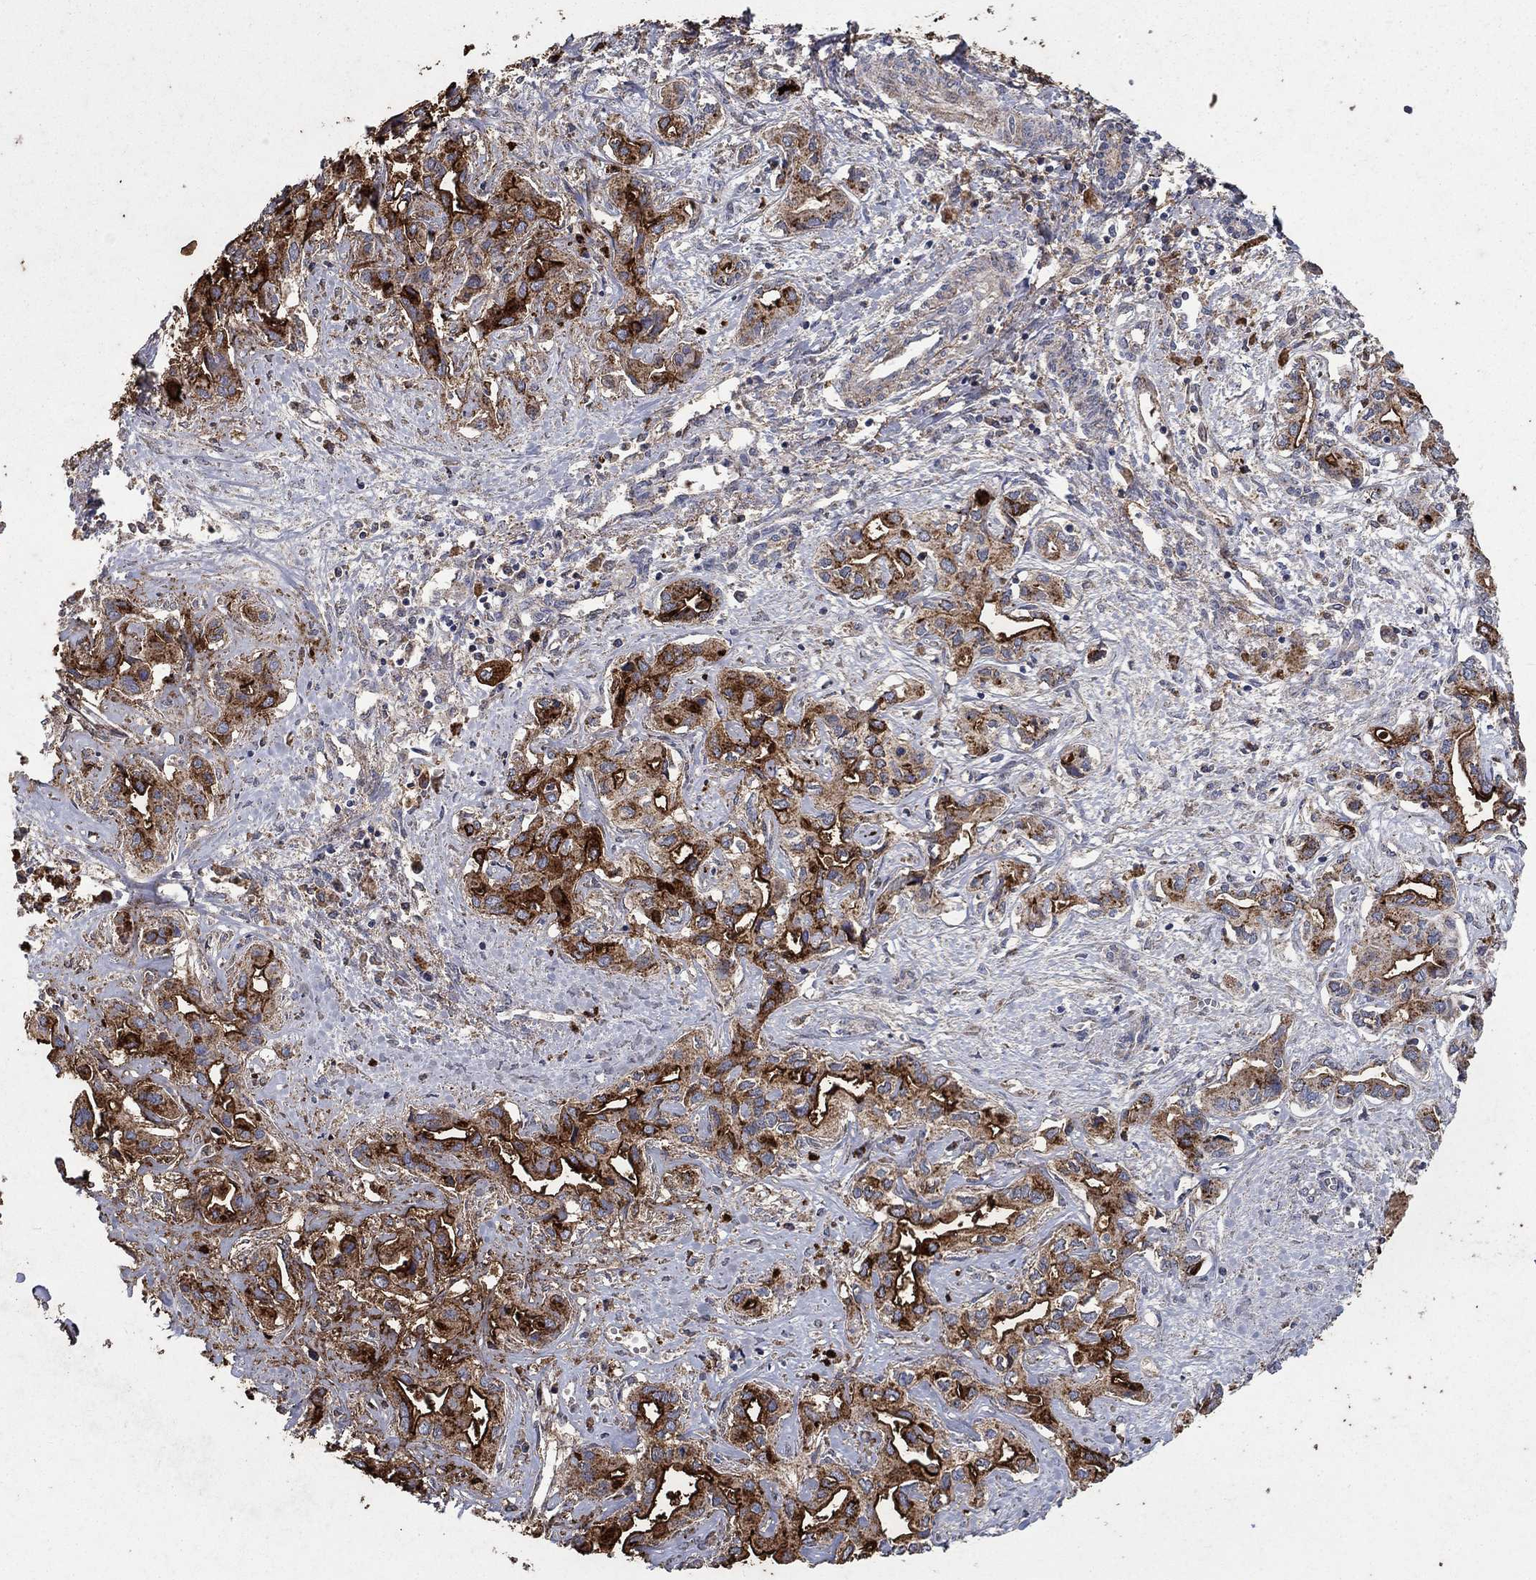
{"staining": {"intensity": "strong", "quantity": "<25%", "location": "cytoplasmic/membranous"}, "tissue": "liver cancer", "cell_type": "Tumor cells", "image_type": "cancer", "snomed": [{"axis": "morphology", "description": "Cholangiocarcinoma"}, {"axis": "topography", "description": "Liver"}], "caption": "Brown immunohistochemical staining in human liver cancer demonstrates strong cytoplasmic/membranous expression in about <25% of tumor cells.", "gene": "CD24", "patient": {"sex": "female", "age": 64}}